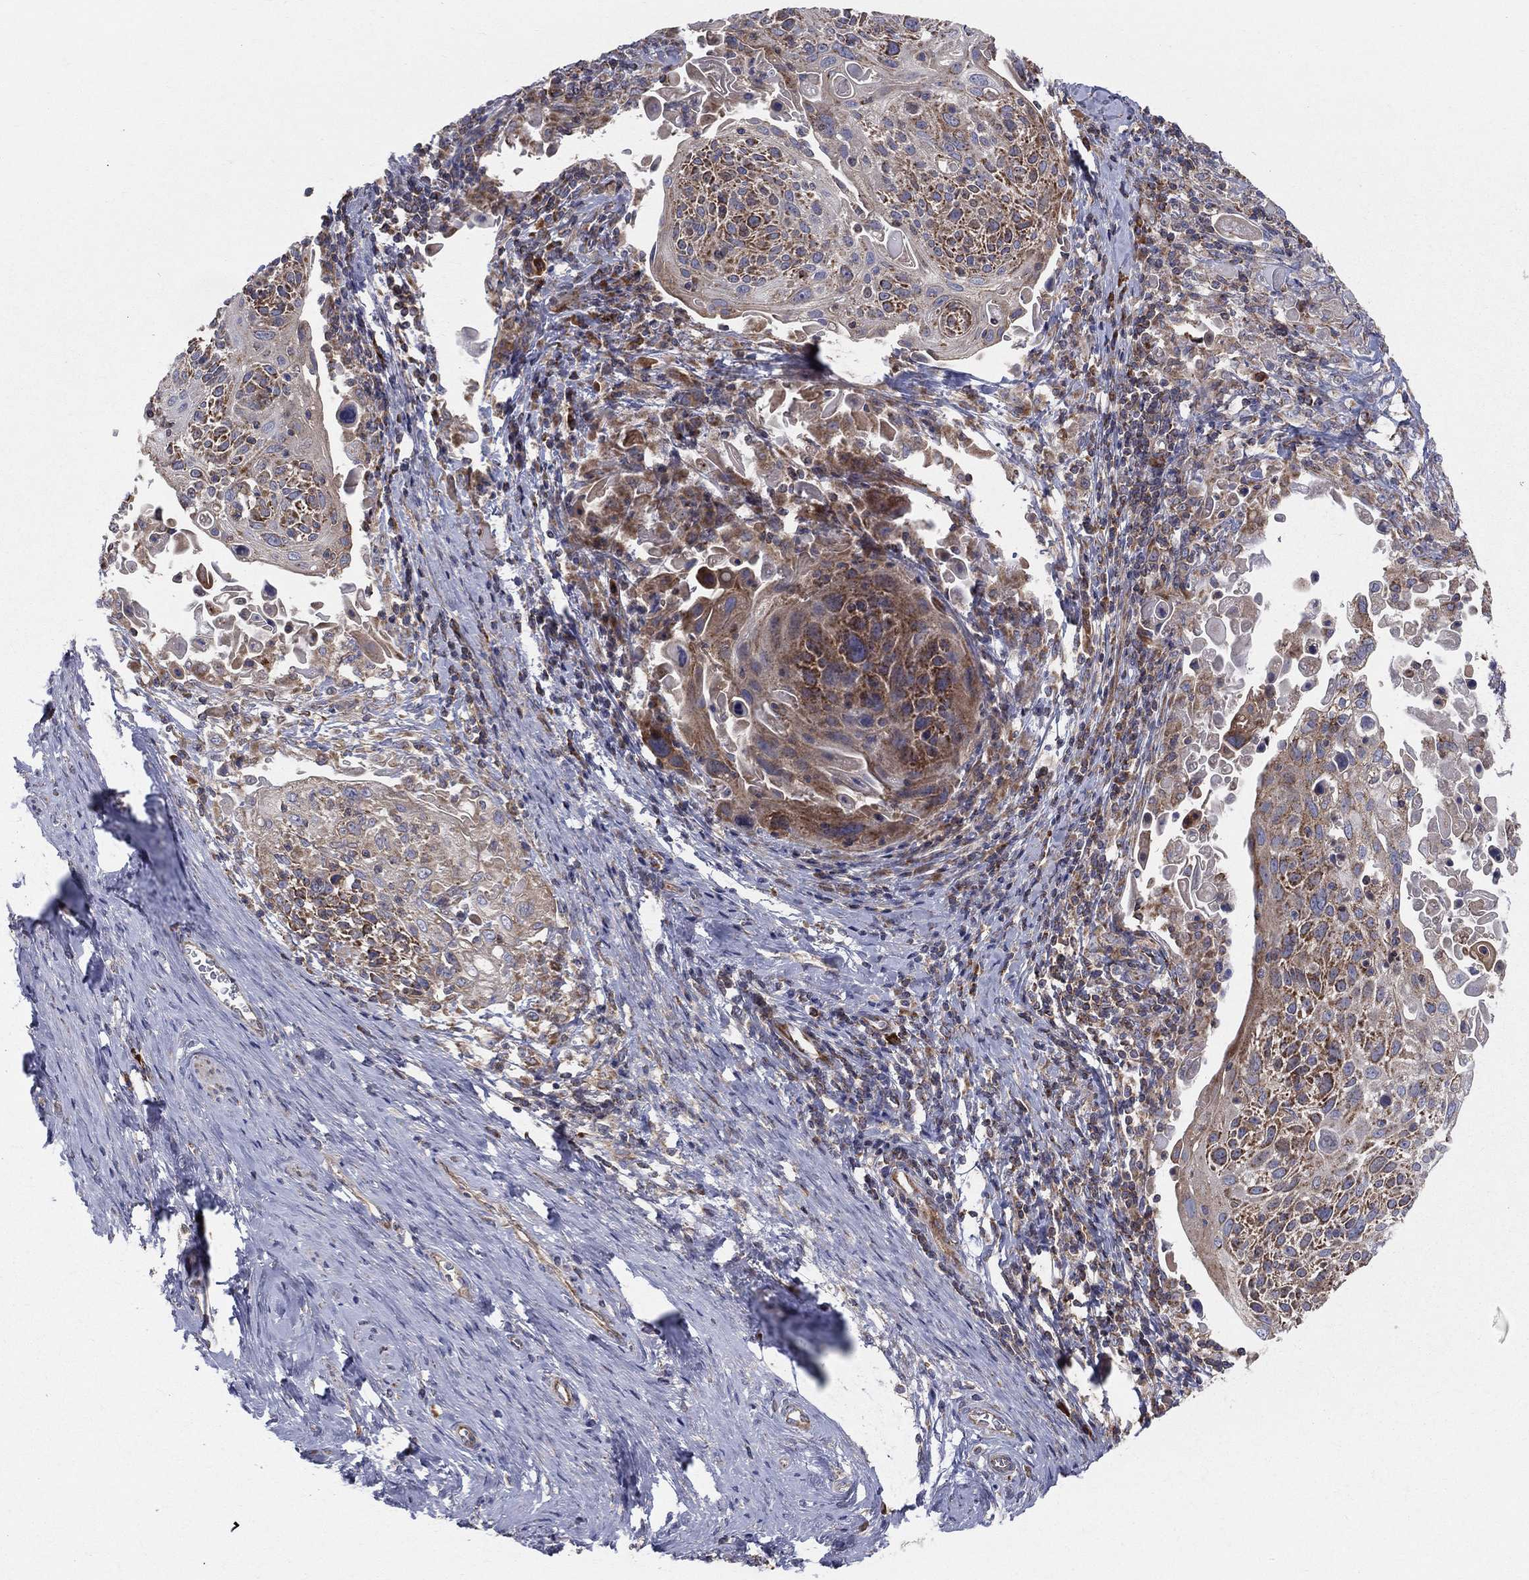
{"staining": {"intensity": "moderate", "quantity": ">75%", "location": "cytoplasmic/membranous"}, "tissue": "cervical cancer", "cell_type": "Tumor cells", "image_type": "cancer", "snomed": [{"axis": "morphology", "description": "Squamous cell carcinoma, NOS"}, {"axis": "topography", "description": "Cervix"}], "caption": "Cervical cancer tissue exhibits moderate cytoplasmic/membranous staining in approximately >75% of tumor cells, visualized by immunohistochemistry.", "gene": "MIX23", "patient": {"sex": "female", "age": 61}}